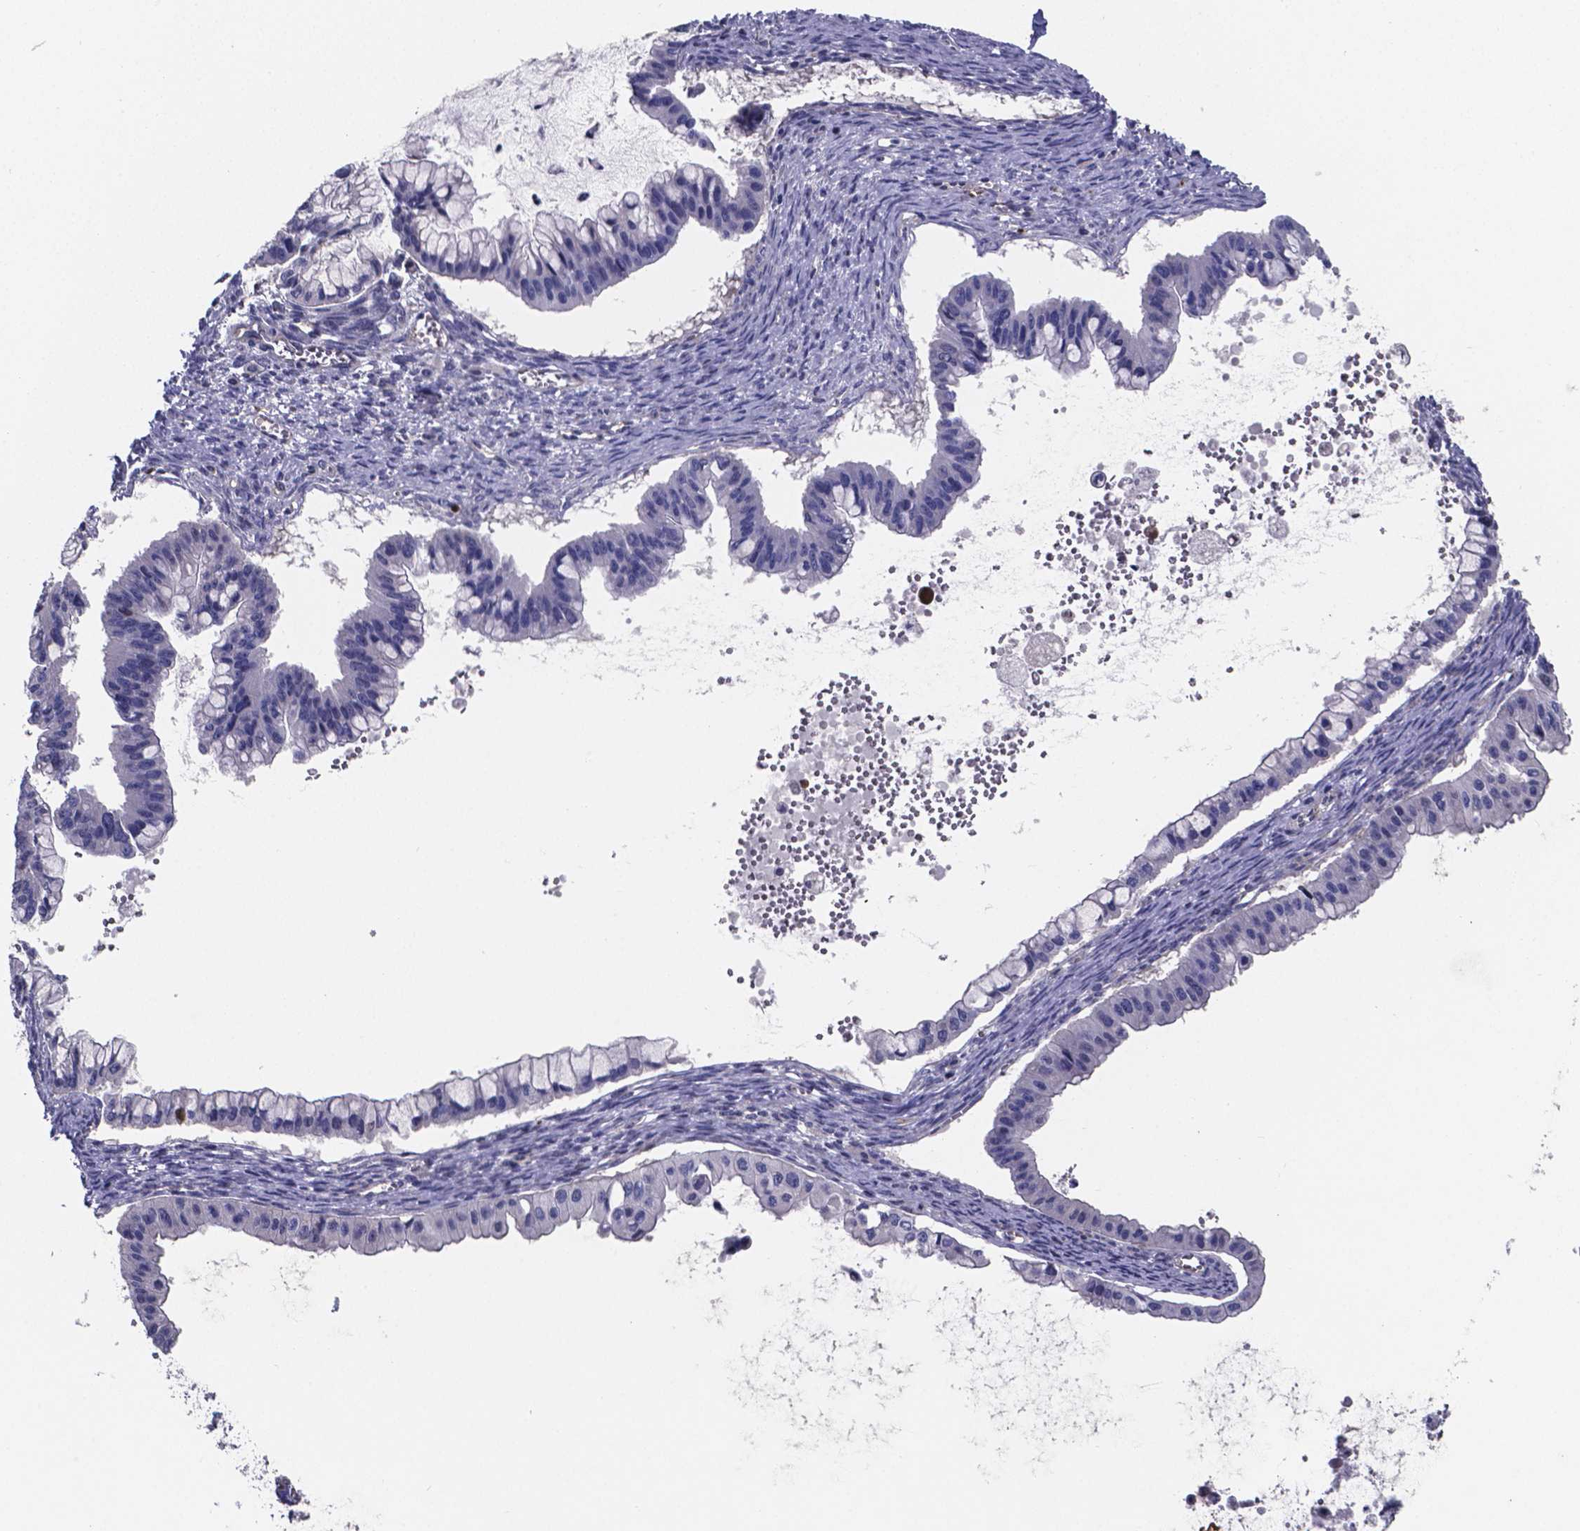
{"staining": {"intensity": "negative", "quantity": "none", "location": "none"}, "tissue": "ovarian cancer", "cell_type": "Tumor cells", "image_type": "cancer", "snomed": [{"axis": "morphology", "description": "Cystadenocarcinoma, mucinous, NOS"}, {"axis": "topography", "description": "Ovary"}], "caption": "The photomicrograph displays no staining of tumor cells in ovarian cancer.", "gene": "SFRP4", "patient": {"sex": "female", "age": 72}}